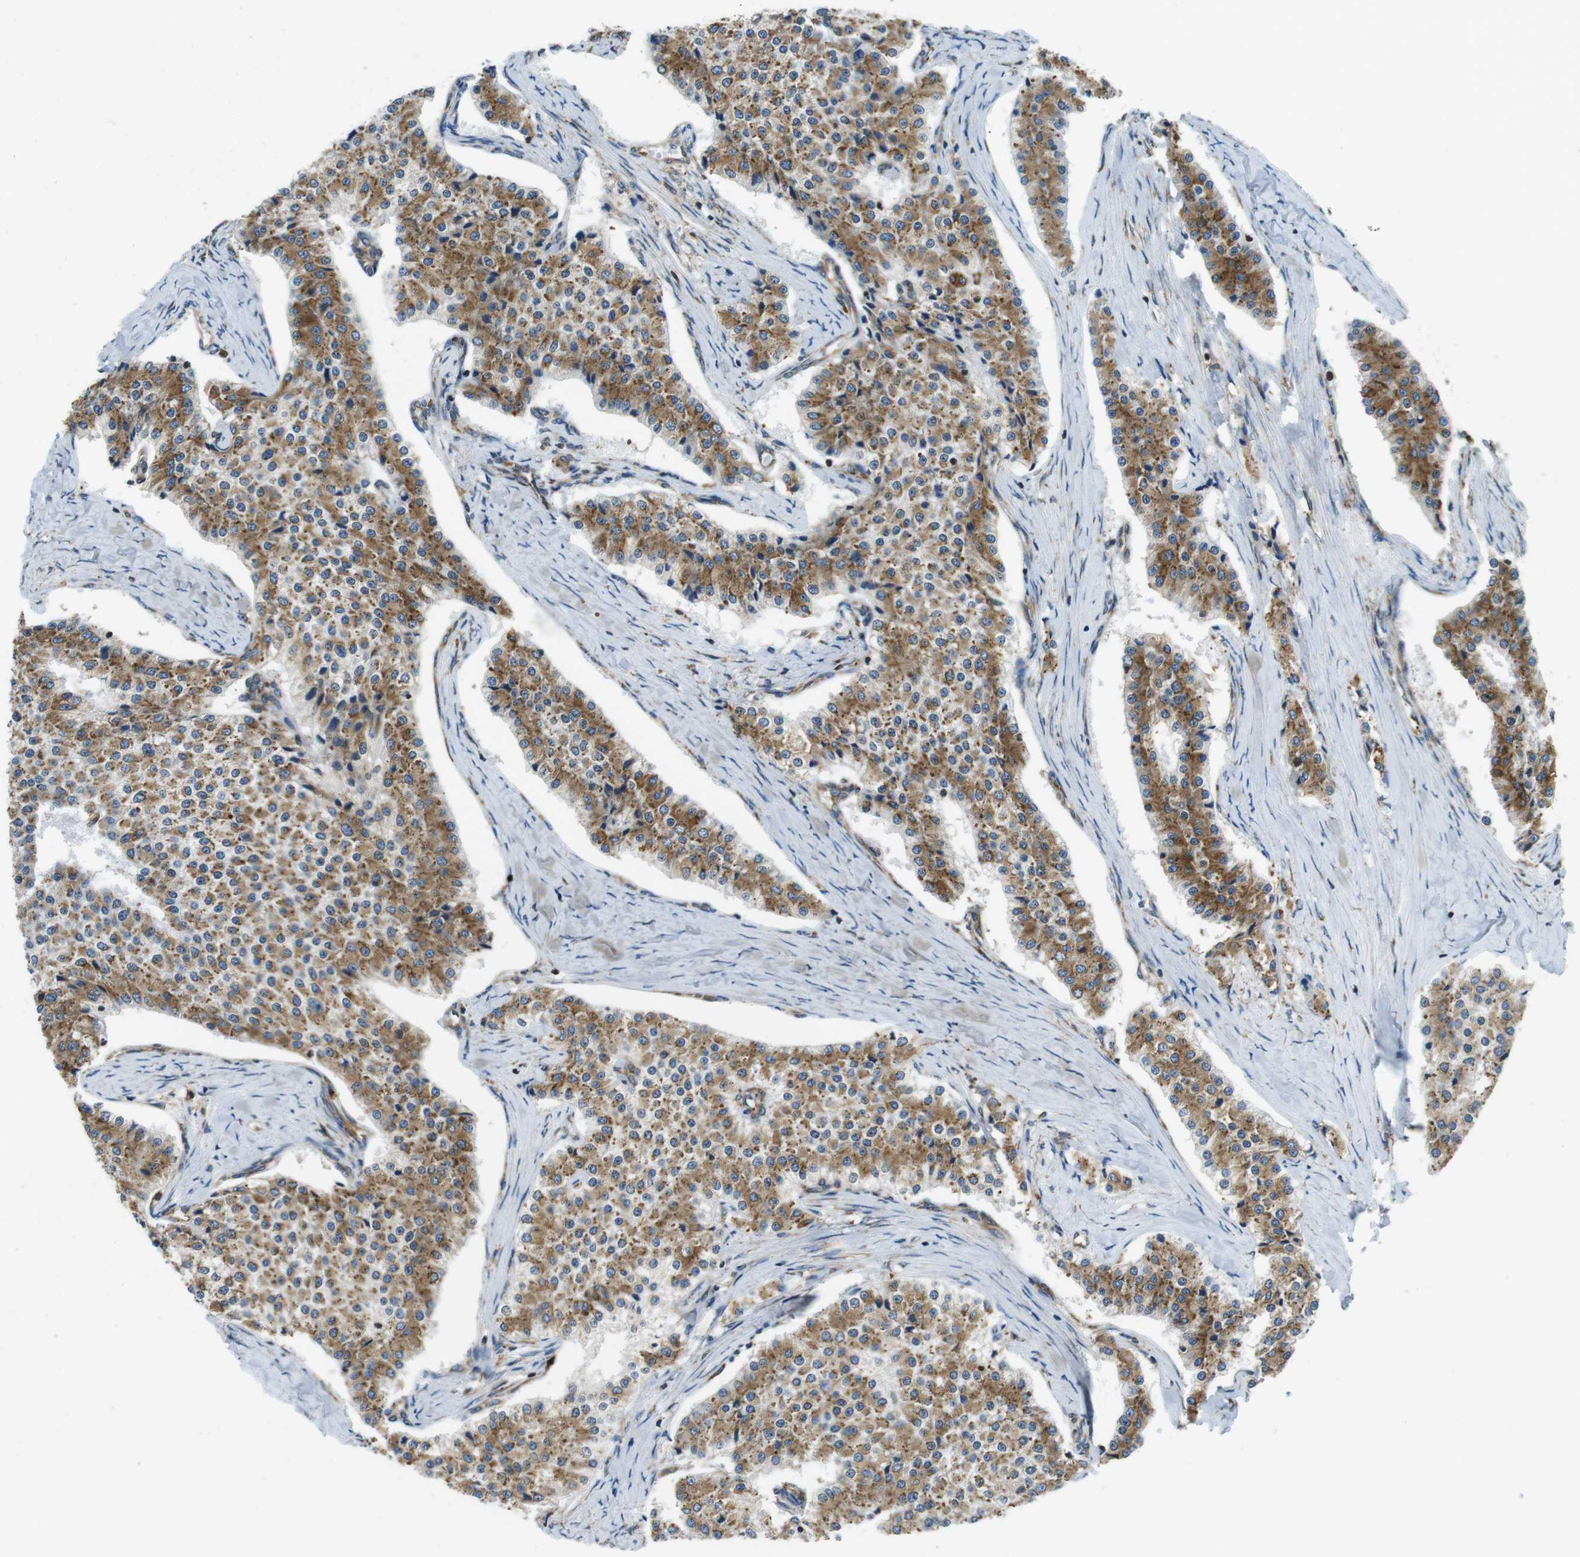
{"staining": {"intensity": "moderate", "quantity": ">75%", "location": "cytoplasmic/membranous"}, "tissue": "carcinoid", "cell_type": "Tumor cells", "image_type": "cancer", "snomed": [{"axis": "morphology", "description": "Carcinoid, malignant, NOS"}, {"axis": "topography", "description": "Colon"}], "caption": "The immunohistochemical stain labels moderate cytoplasmic/membranous staining in tumor cells of carcinoid (malignant) tissue. The staining was performed using DAB to visualize the protein expression in brown, while the nuclei were stained in blue with hematoxylin (Magnification: 20x).", "gene": "UGGT1", "patient": {"sex": "female", "age": 52}}